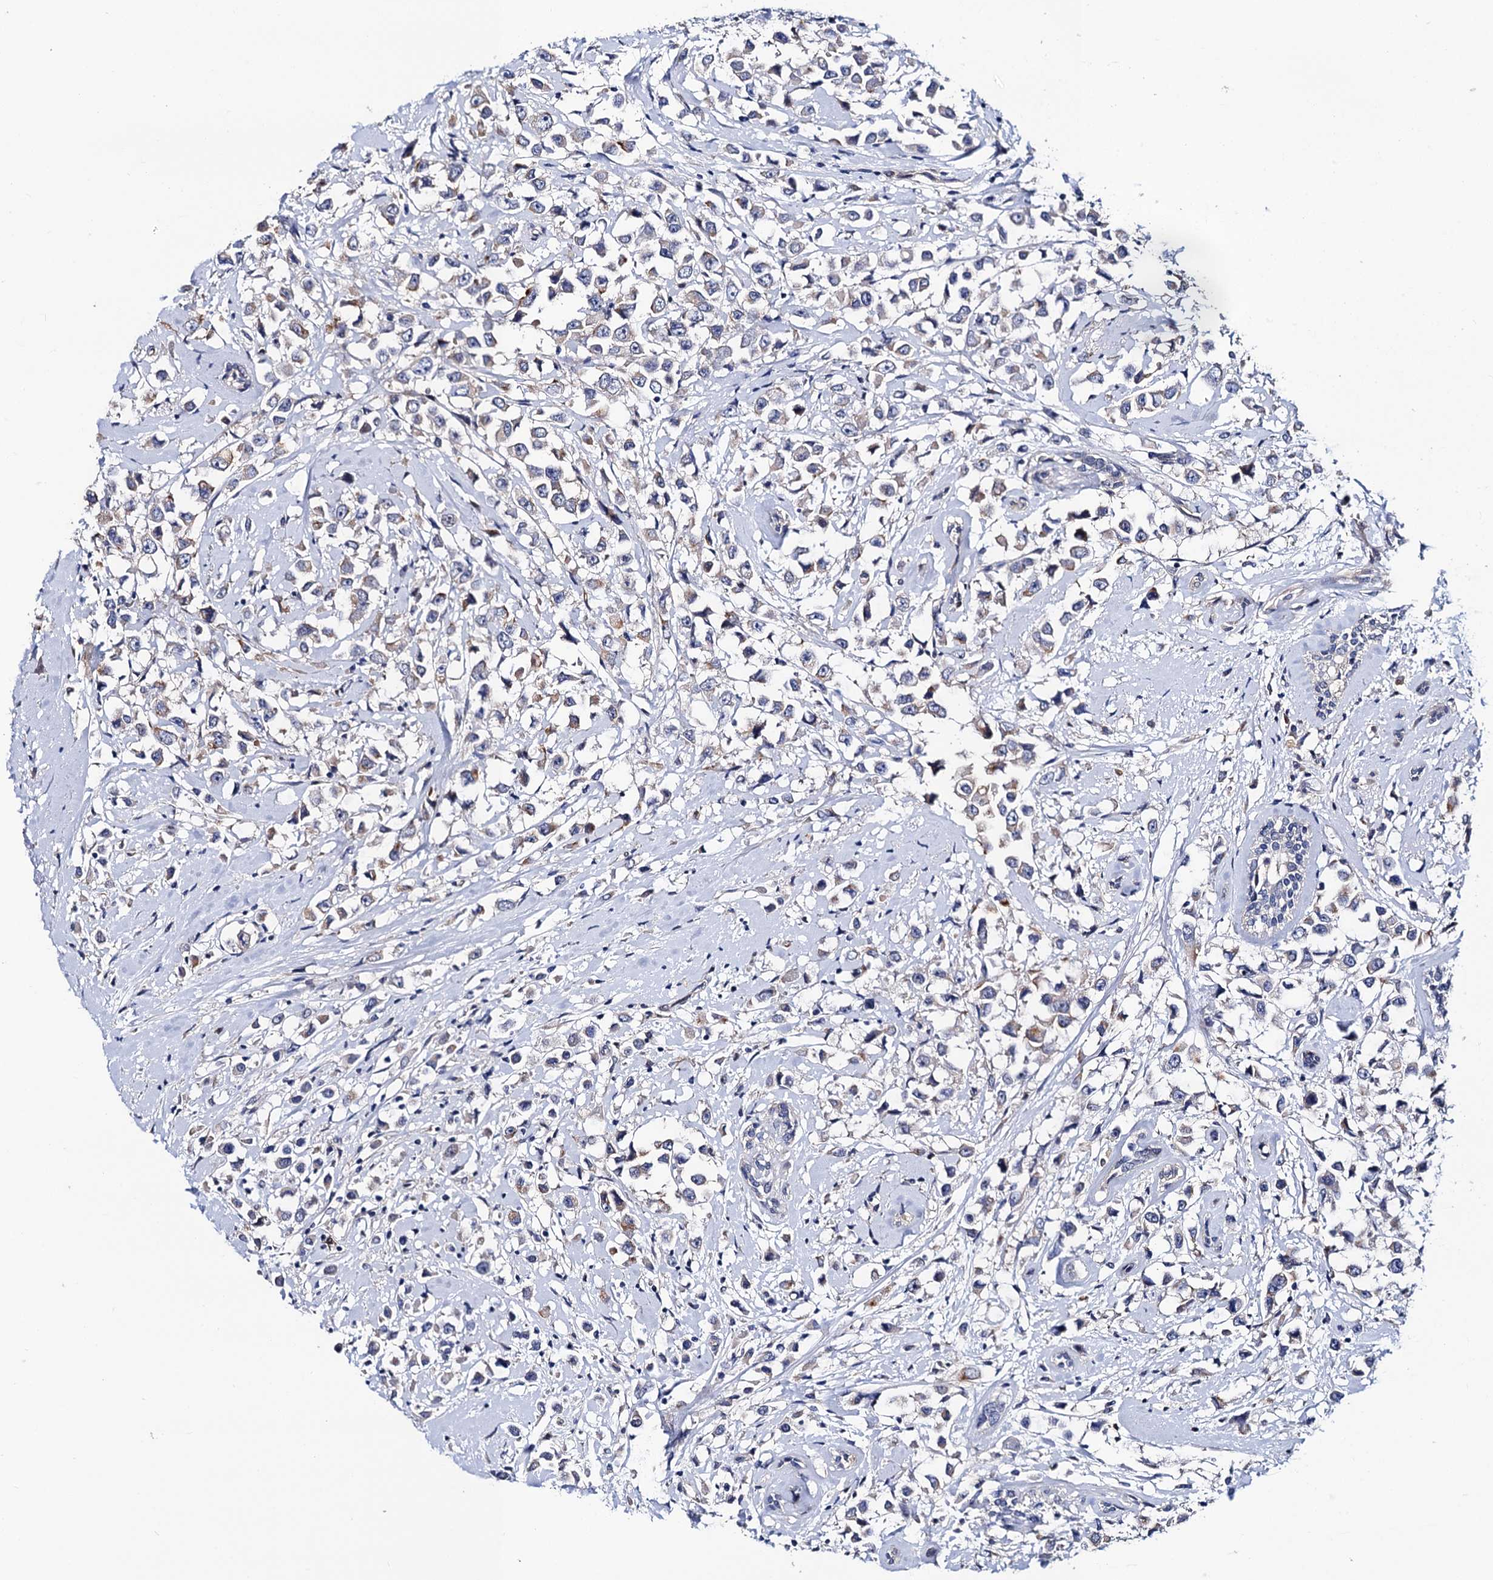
{"staining": {"intensity": "negative", "quantity": "none", "location": "none"}, "tissue": "breast cancer", "cell_type": "Tumor cells", "image_type": "cancer", "snomed": [{"axis": "morphology", "description": "Duct carcinoma"}, {"axis": "topography", "description": "Breast"}], "caption": "IHC of infiltrating ductal carcinoma (breast) reveals no positivity in tumor cells. The staining was performed using DAB to visualize the protein expression in brown, while the nuclei were stained in blue with hematoxylin (Magnification: 20x).", "gene": "ZDHHC18", "patient": {"sex": "female", "age": 87}}